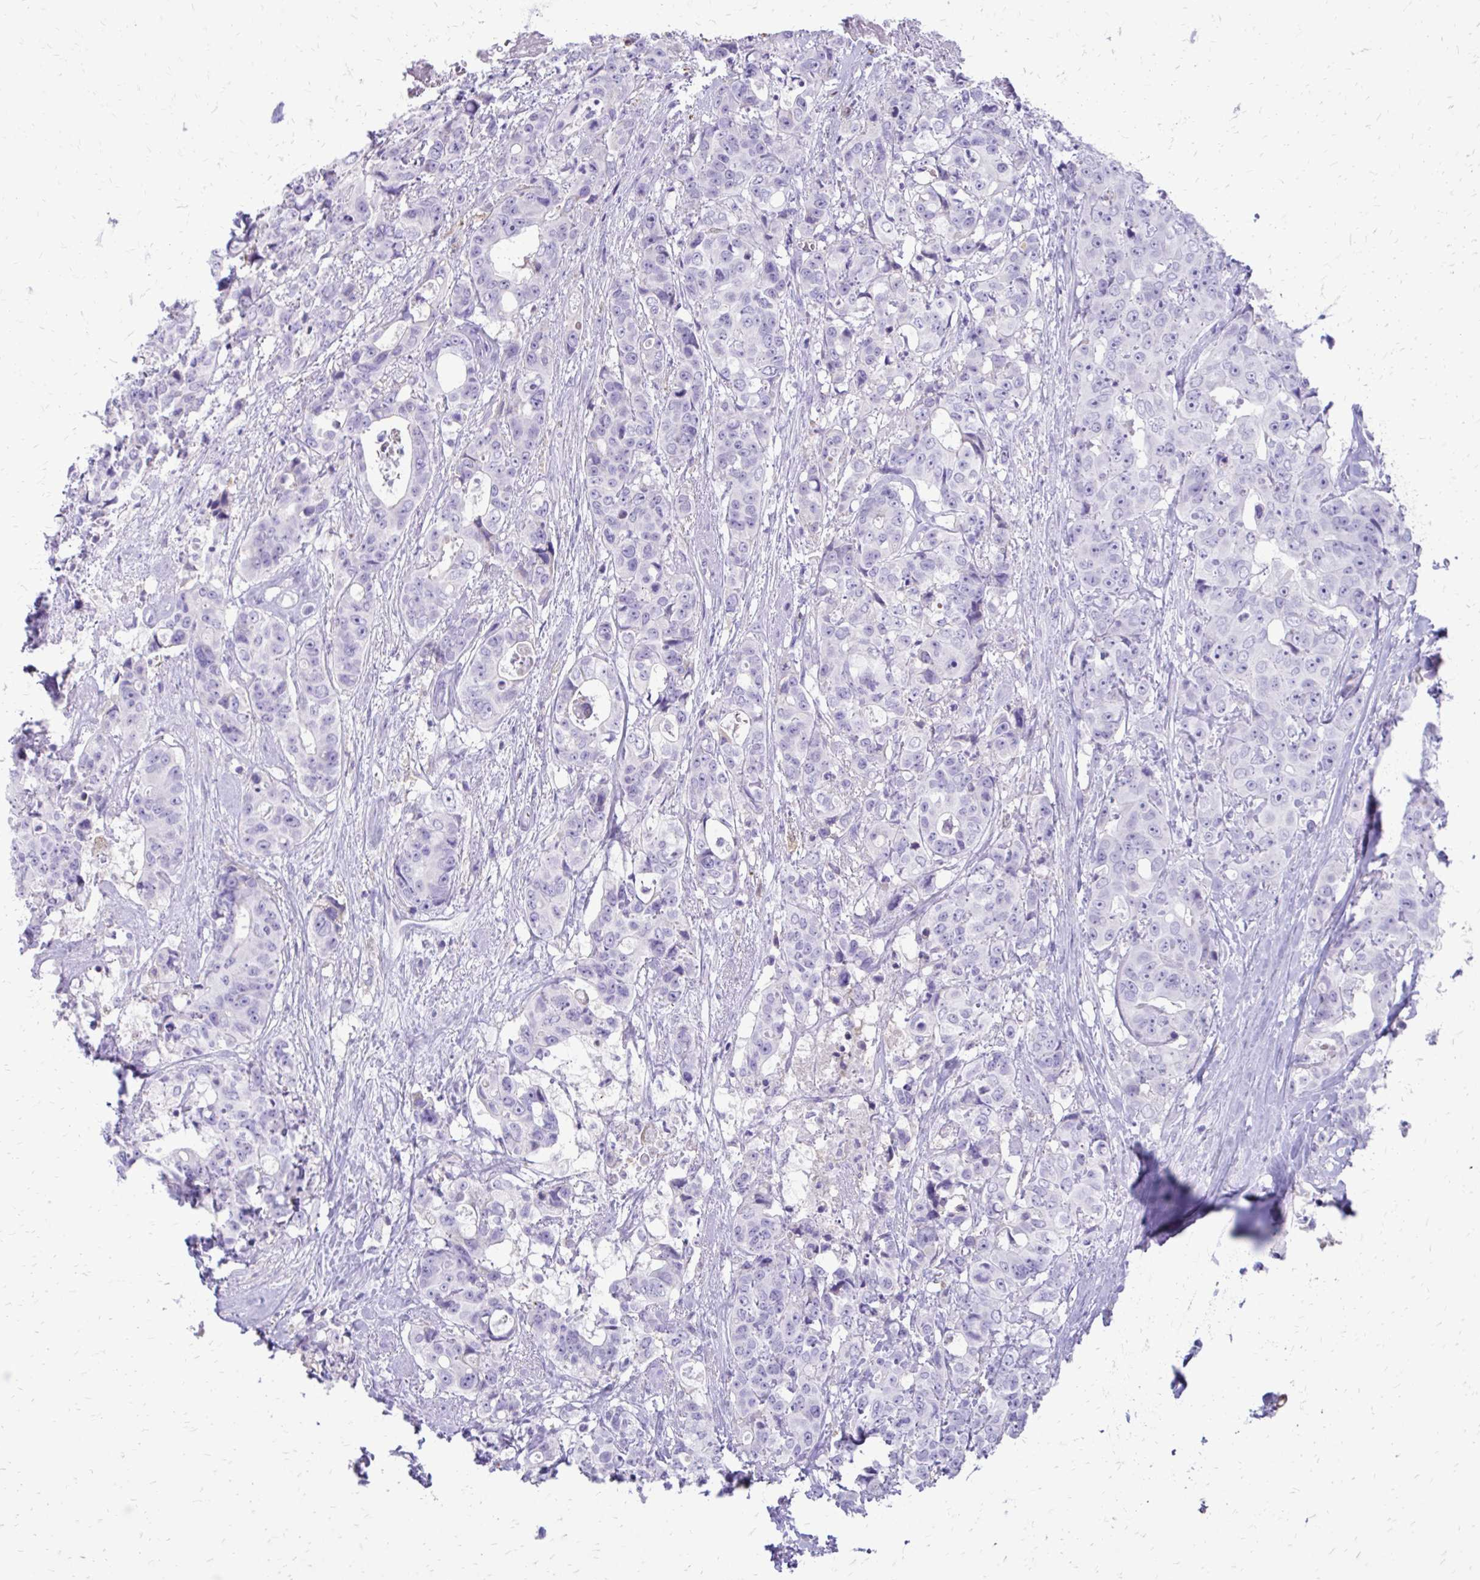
{"staining": {"intensity": "negative", "quantity": "none", "location": "none"}, "tissue": "colorectal cancer", "cell_type": "Tumor cells", "image_type": "cancer", "snomed": [{"axis": "morphology", "description": "Adenocarcinoma, NOS"}, {"axis": "topography", "description": "Rectum"}], "caption": "Immunohistochemistry photomicrograph of neoplastic tissue: adenocarcinoma (colorectal) stained with DAB exhibits no significant protein expression in tumor cells.", "gene": "SIGLEC11", "patient": {"sex": "female", "age": 62}}